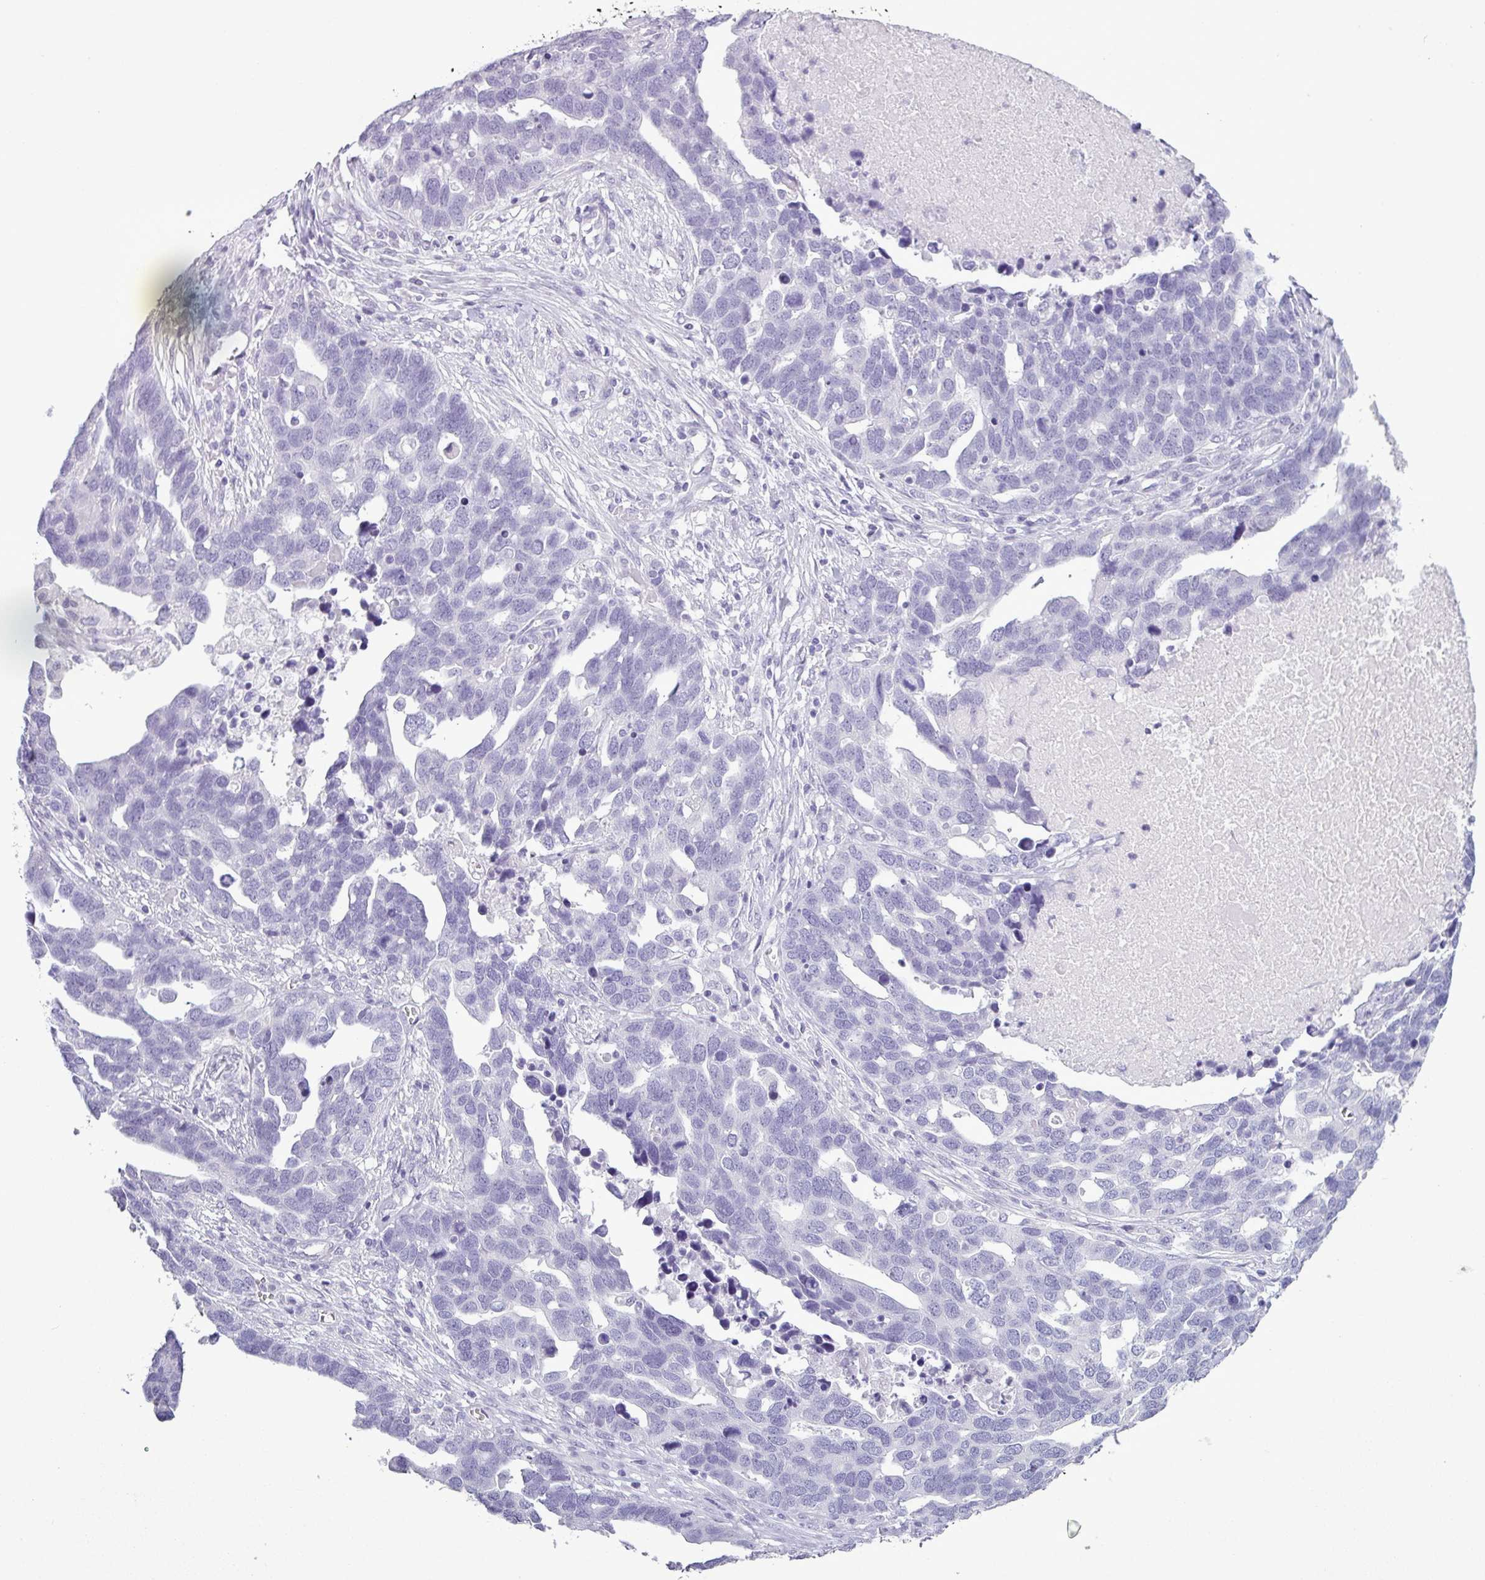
{"staining": {"intensity": "negative", "quantity": "none", "location": "none"}, "tissue": "ovarian cancer", "cell_type": "Tumor cells", "image_type": "cancer", "snomed": [{"axis": "morphology", "description": "Cystadenocarcinoma, serous, NOS"}, {"axis": "topography", "description": "Ovary"}], "caption": "Image shows no protein staining in tumor cells of serous cystadenocarcinoma (ovarian) tissue.", "gene": "AMY2A", "patient": {"sex": "female", "age": 54}}